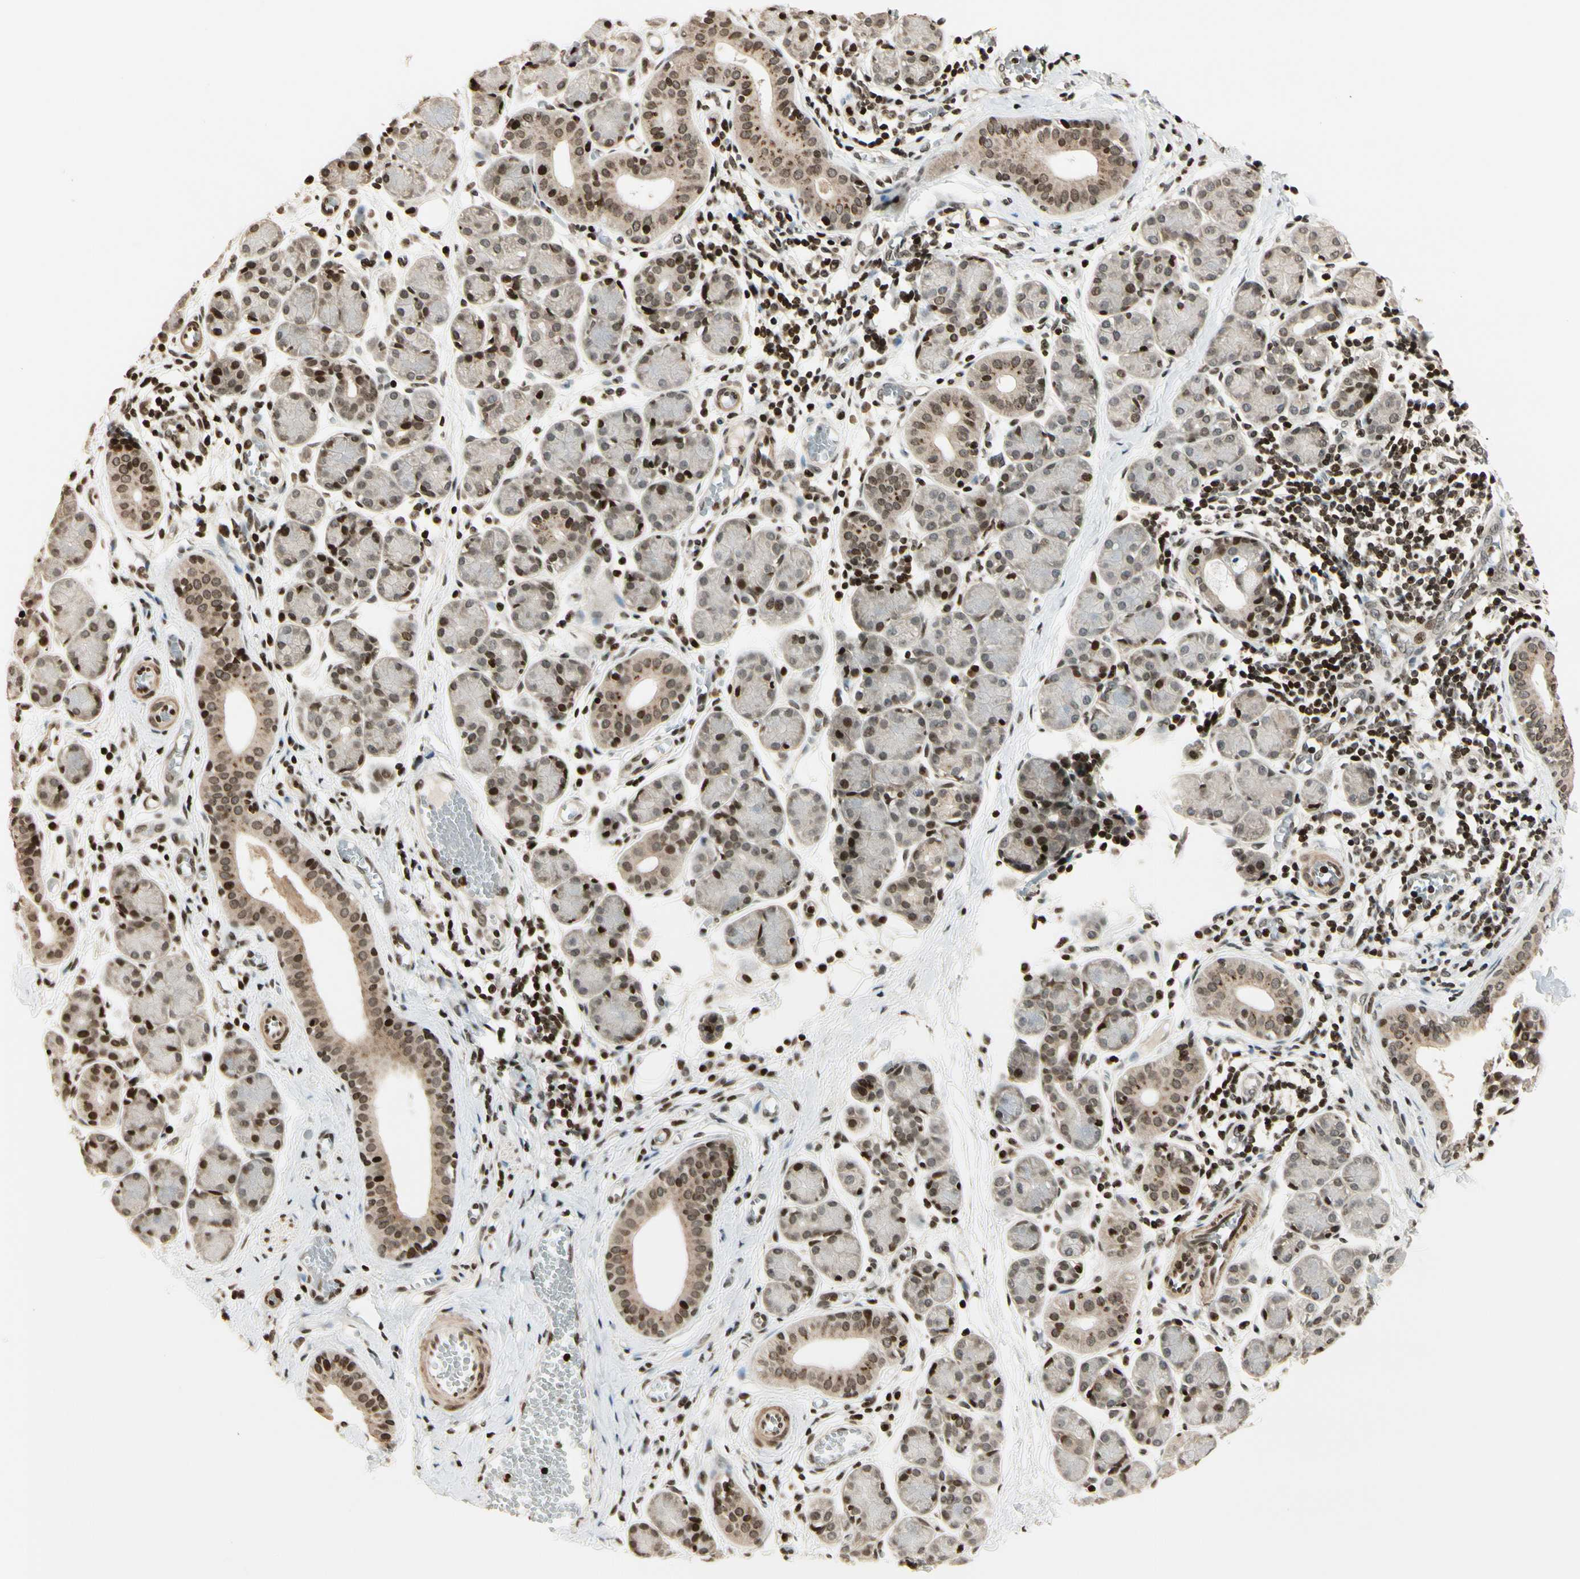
{"staining": {"intensity": "moderate", "quantity": ">75%", "location": "cytoplasmic/membranous,nuclear"}, "tissue": "salivary gland", "cell_type": "Glandular cells", "image_type": "normal", "snomed": [{"axis": "morphology", "description": "Normal tissue, NOS"}, {"axis": "morphology", "description": "Inflammation, NOS"}, {"axis": "topography", "description": "Lymph node"}, {"axis": "topography", "description": "Salivary gland"}], "caption": "The photomicrograph demonstrates staining of benign salivary gland, revealing moderate cytoplasmic/membranous,nuclear protein positivity (brown color) within glandular cells.", "gene": "TSHZ3", "patient": {"sex": "male", "age": 3}}